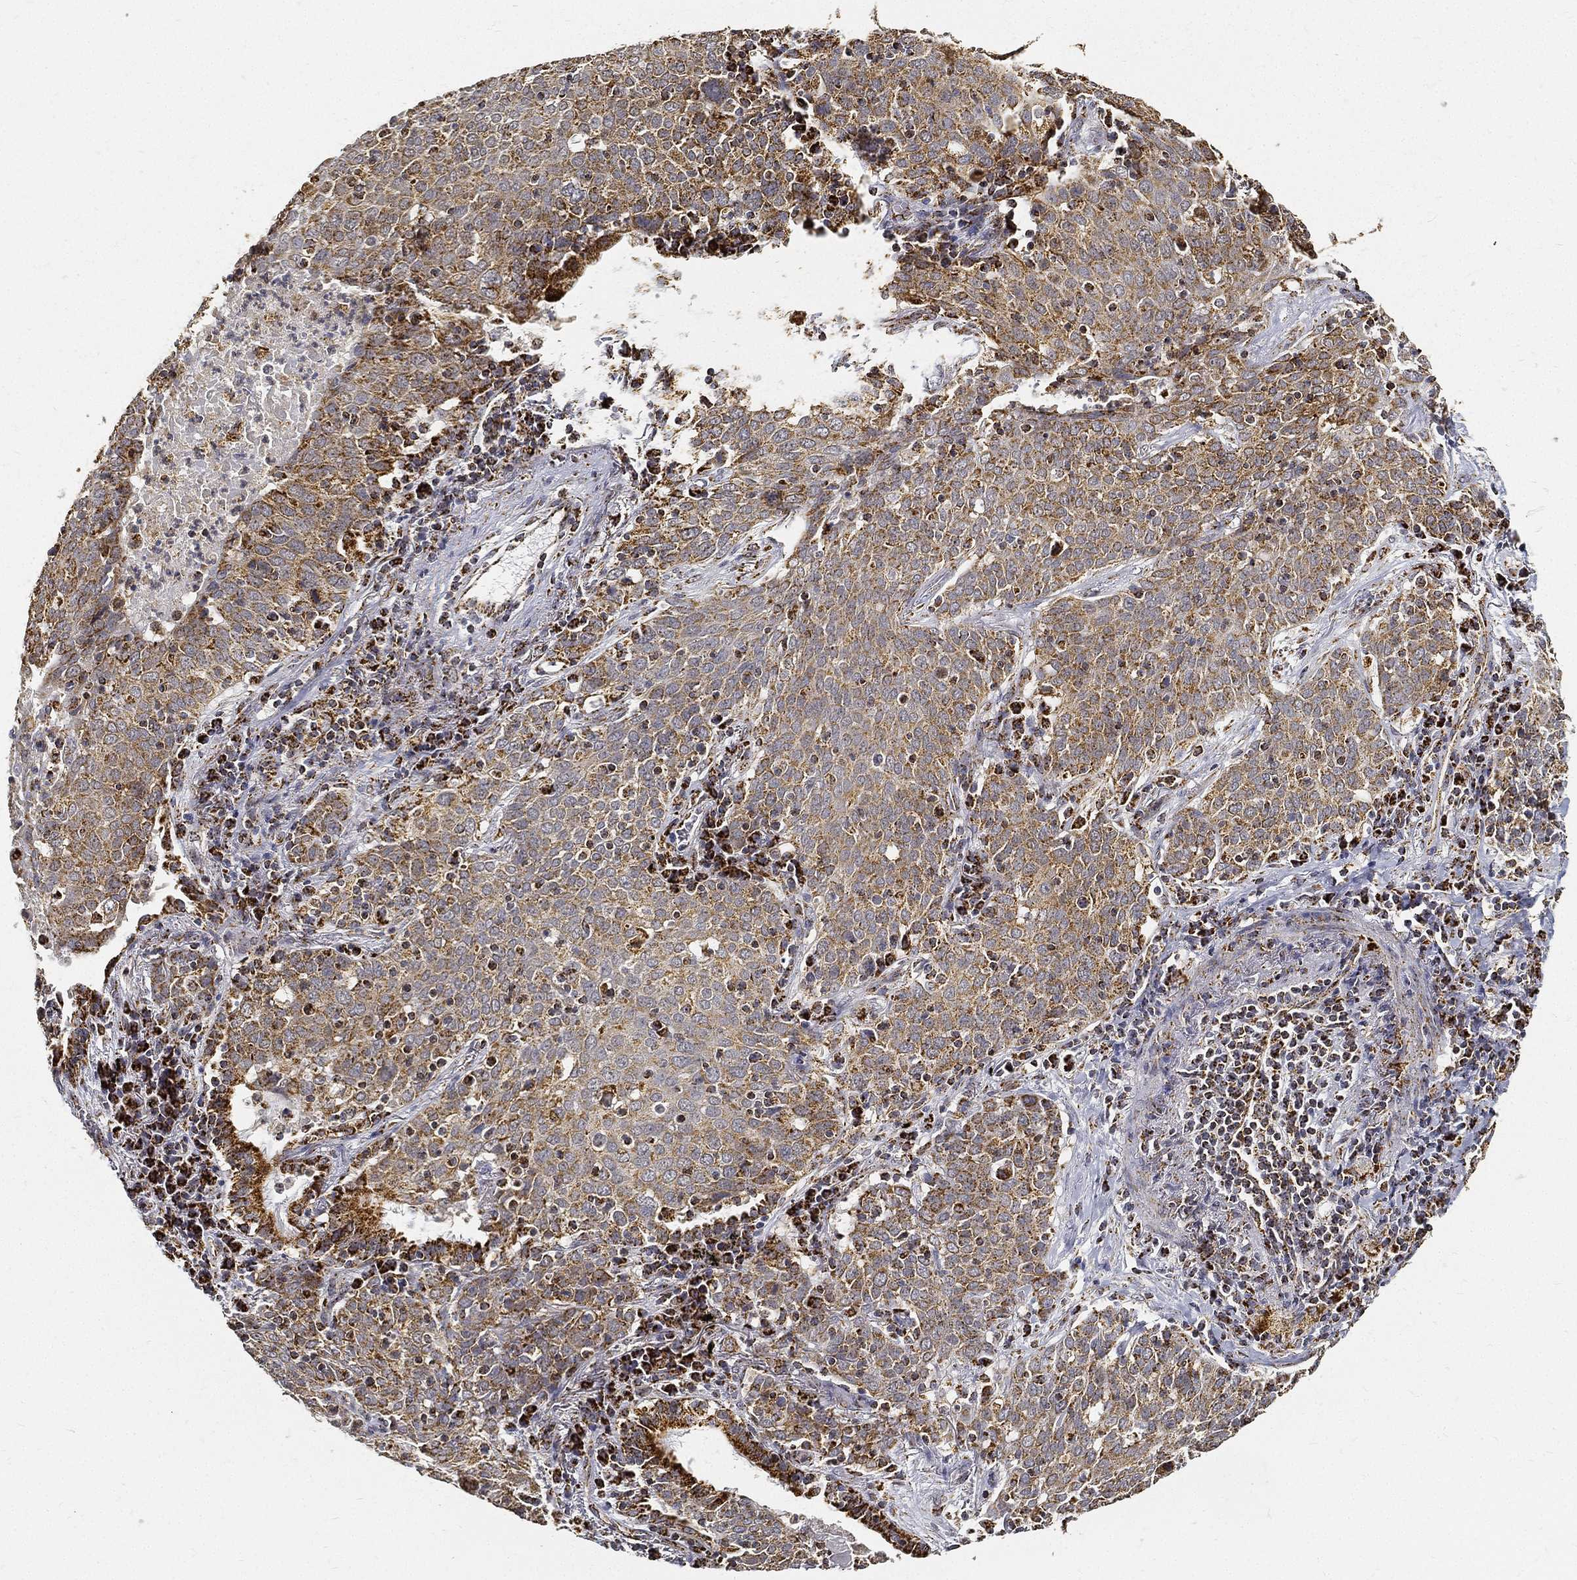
{"staining": {"intensity": "moderate", "quantity": ">75%", "location": "cytoplasmic/membranous"}, "tissue": "lung cancer", "cell_type": "Tumor cells", "image_type": "cancer", "snomed": [{"axis": "morphology", "description": "Squamous cell carcinoma, NOS"}, {"axis": "topography", "description": "Lung"}], "caption": "This image reveals lung cancer (squamous cell carcinoma) stained with immunohistochemistry (IHC) to label a protein in brown. The cytoplasmic/membranous of tumor cells show moderate positivity for the protein. Nuclei are counter-stained blue.", "gene": "NDUFAB1", "patient": {"sex": "male", "age": 82}}